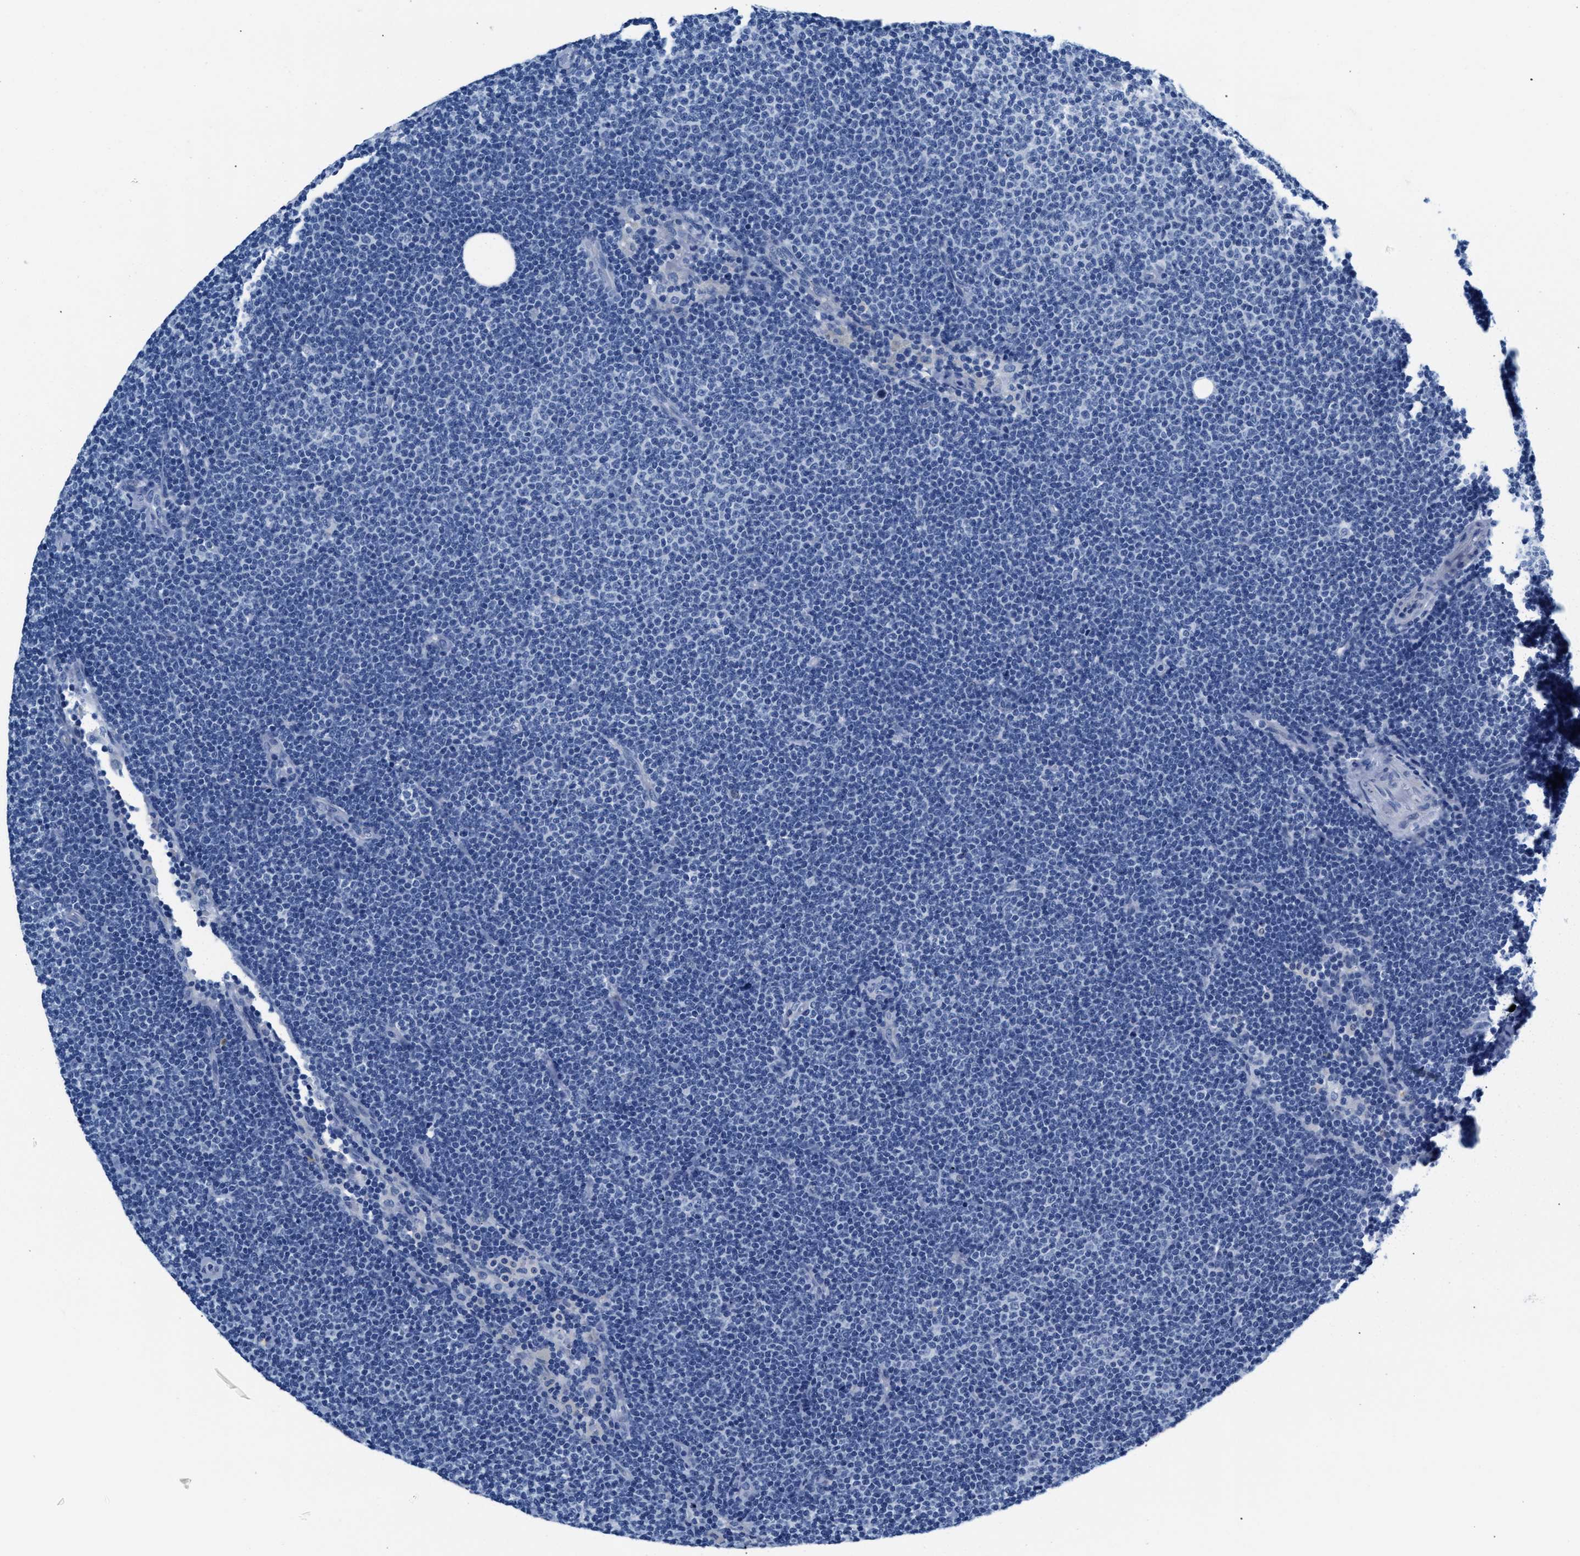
{"staining": {"intensity": "negative", "quantity": "none", "location": "none"}, "tissue": "lymphoma", "cell_type": "Tumor cells", "image_type": "cancer", "snomed": [{"axis": "morphology", "description": "Malignant lymphoma, non-Hodgkin's type, Low grade"}, {"axis": "topography", "description": "Lymph node"}], "caption": "Tumor cells show no significant expression in low-grade malignant lymphoma, non-Hodgkin's type.", "gene": "MMP8", "patient": {"sex": "female", "age": 53}}